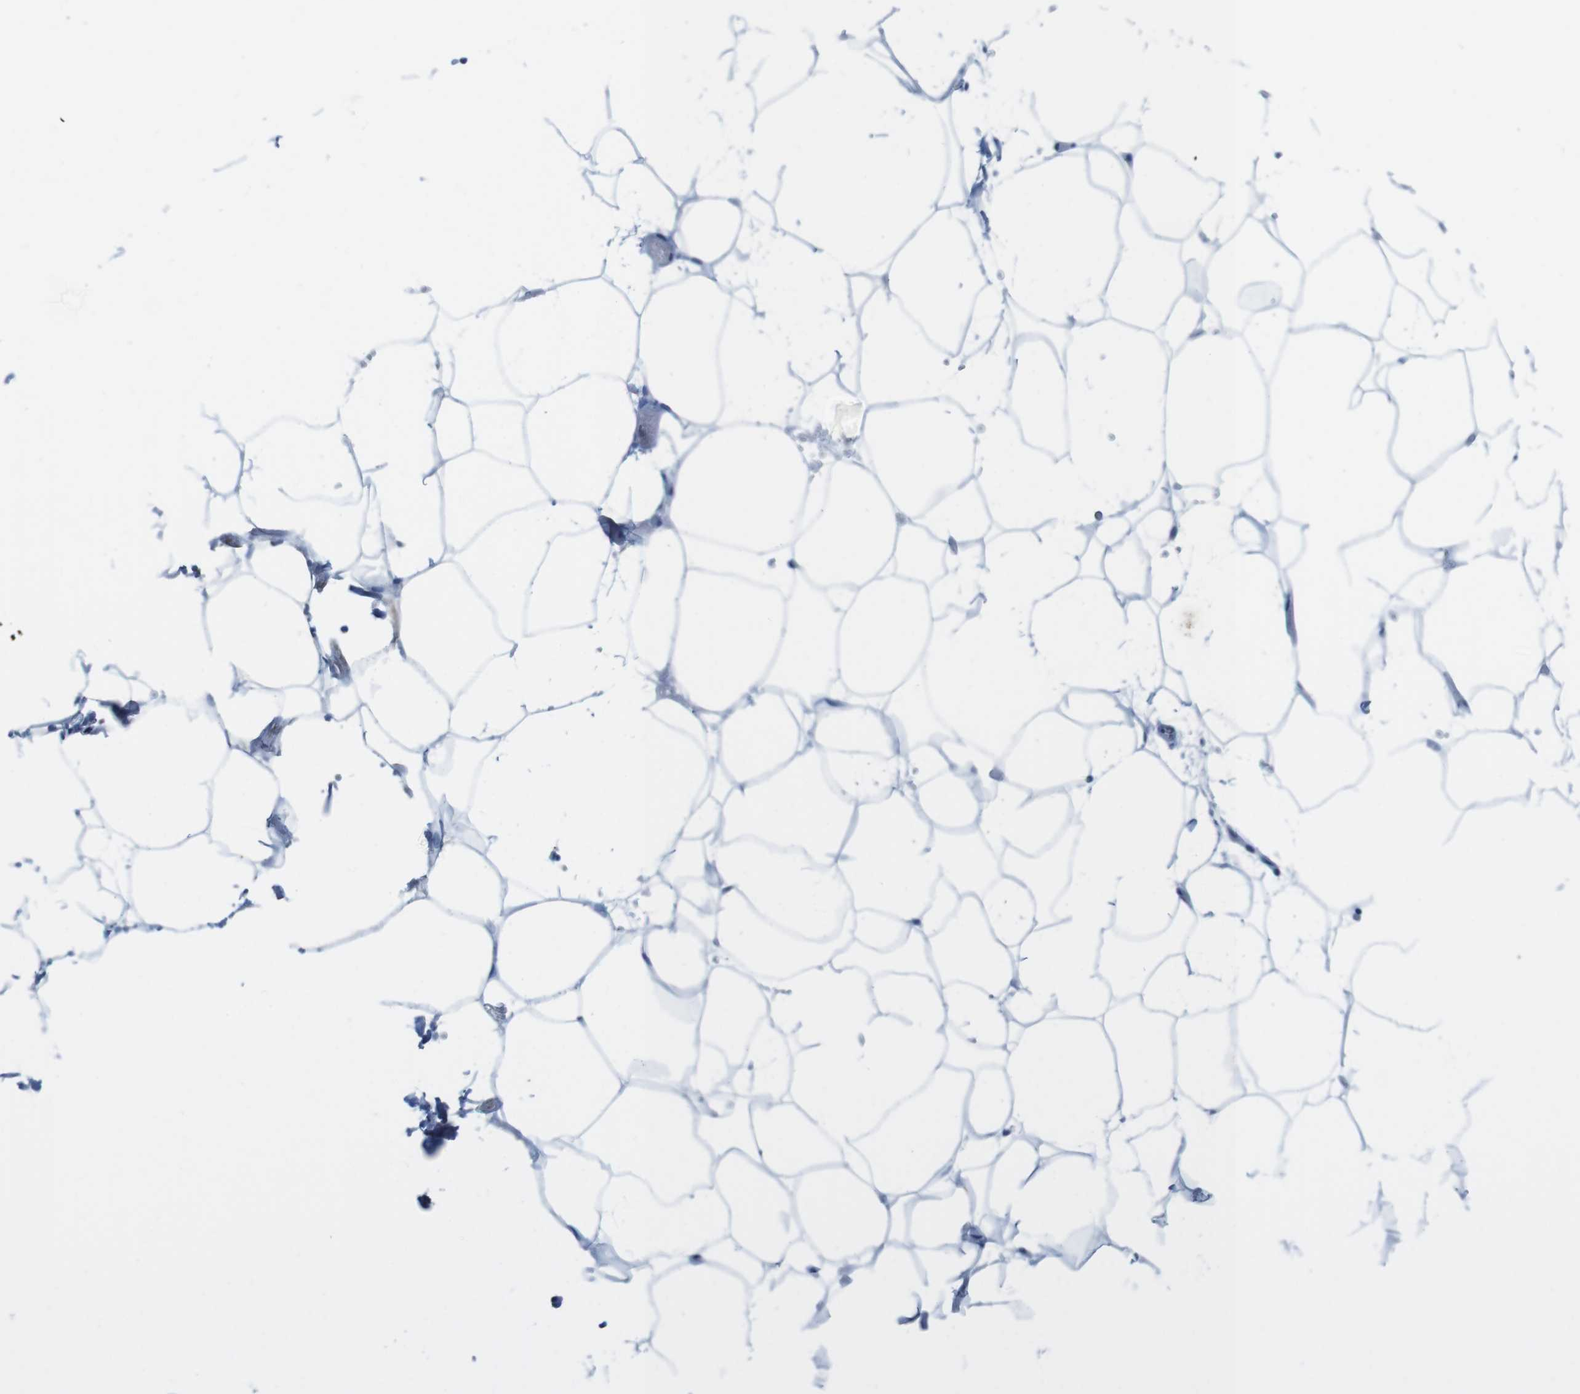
{"staining": {"intensity": "negative", "quantity": "none", "location": "none"}, "tissue": "adipose tissue", "cell_type": "Adipocytes", "image_type": "normal", "snomed": [{"axis": "morphology", "description": "Normal tissue, NOS"}, {"axis": "topography", "description": "Breast"}, {"axis": "topography", "description": "Adipose tissue"}], "caption": "A high-resolution histopathology image shows immunohistochemistry staining of normal adipose tissue, which reveals no significant expression in adipocytes.", "gene": "CASP2", "patient": {"sex": "female", "age": 25}}